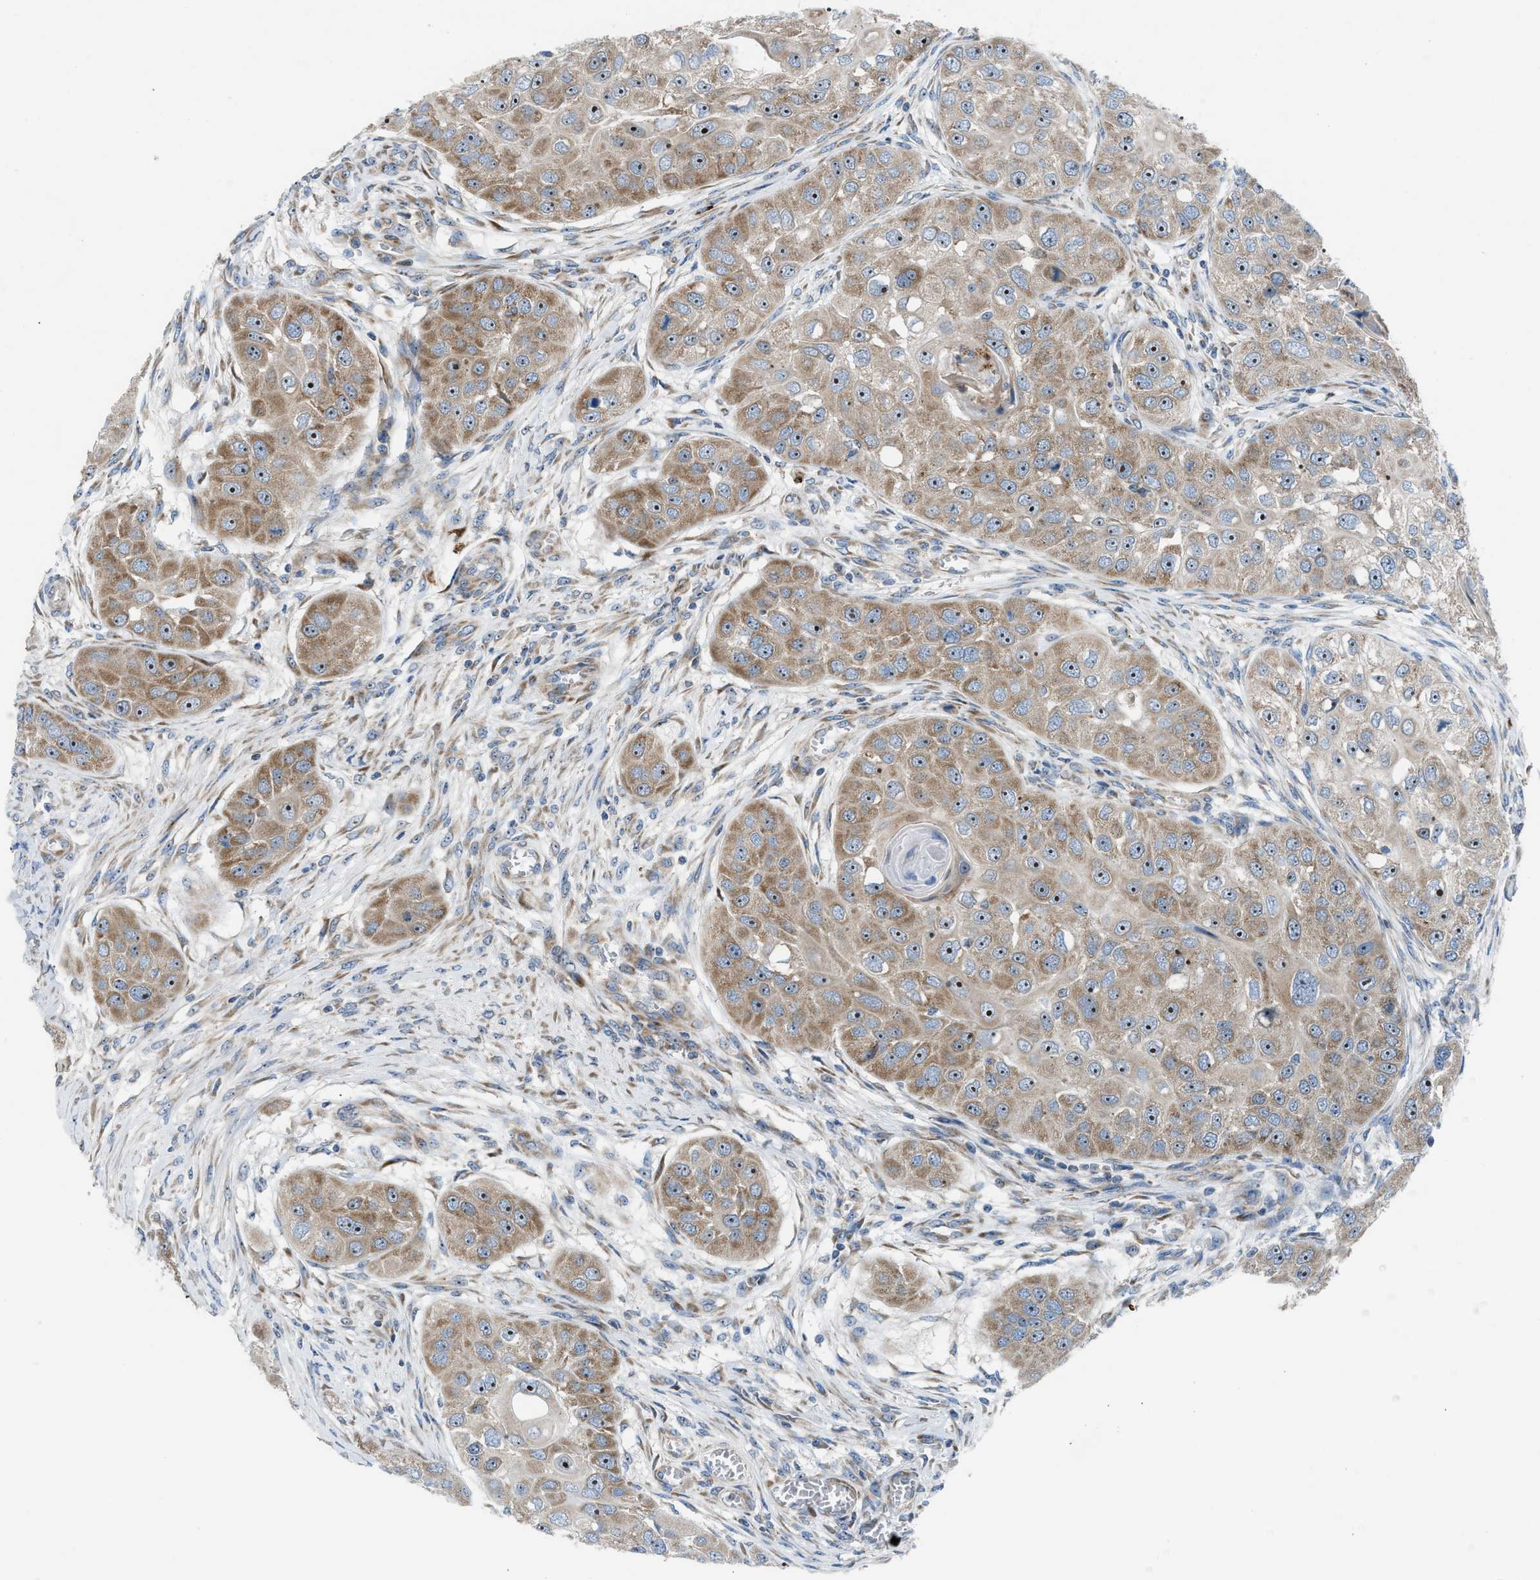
{"staining": {"intensity": "moderate", "quantity": ">75%", "location": "cytoplasmic/membranous,nuclear"}, "tissue": "head and neck cancer", "cell_type": "Tumor cells", "image_type": "cancer", "snomed": [{"axis": "morphology", "description": "Normal tissue, NOS"}, {"axis": "morphology", "description": "Squamous cell carcinoma, NOS"}, {"axis": "topography", "description": "Skeletal muscle"}, {"axis": "topography", "description": "Head-Neck"}], "caption": "Moderate cytoplasmic/membranous and nuclear expression for a protein is present in about >75% of tumor cells of squamous cell carcinoma (head and neck) using IHC.", "gene": "TPH1", "patient": {"sex": "male", "age": 51}}